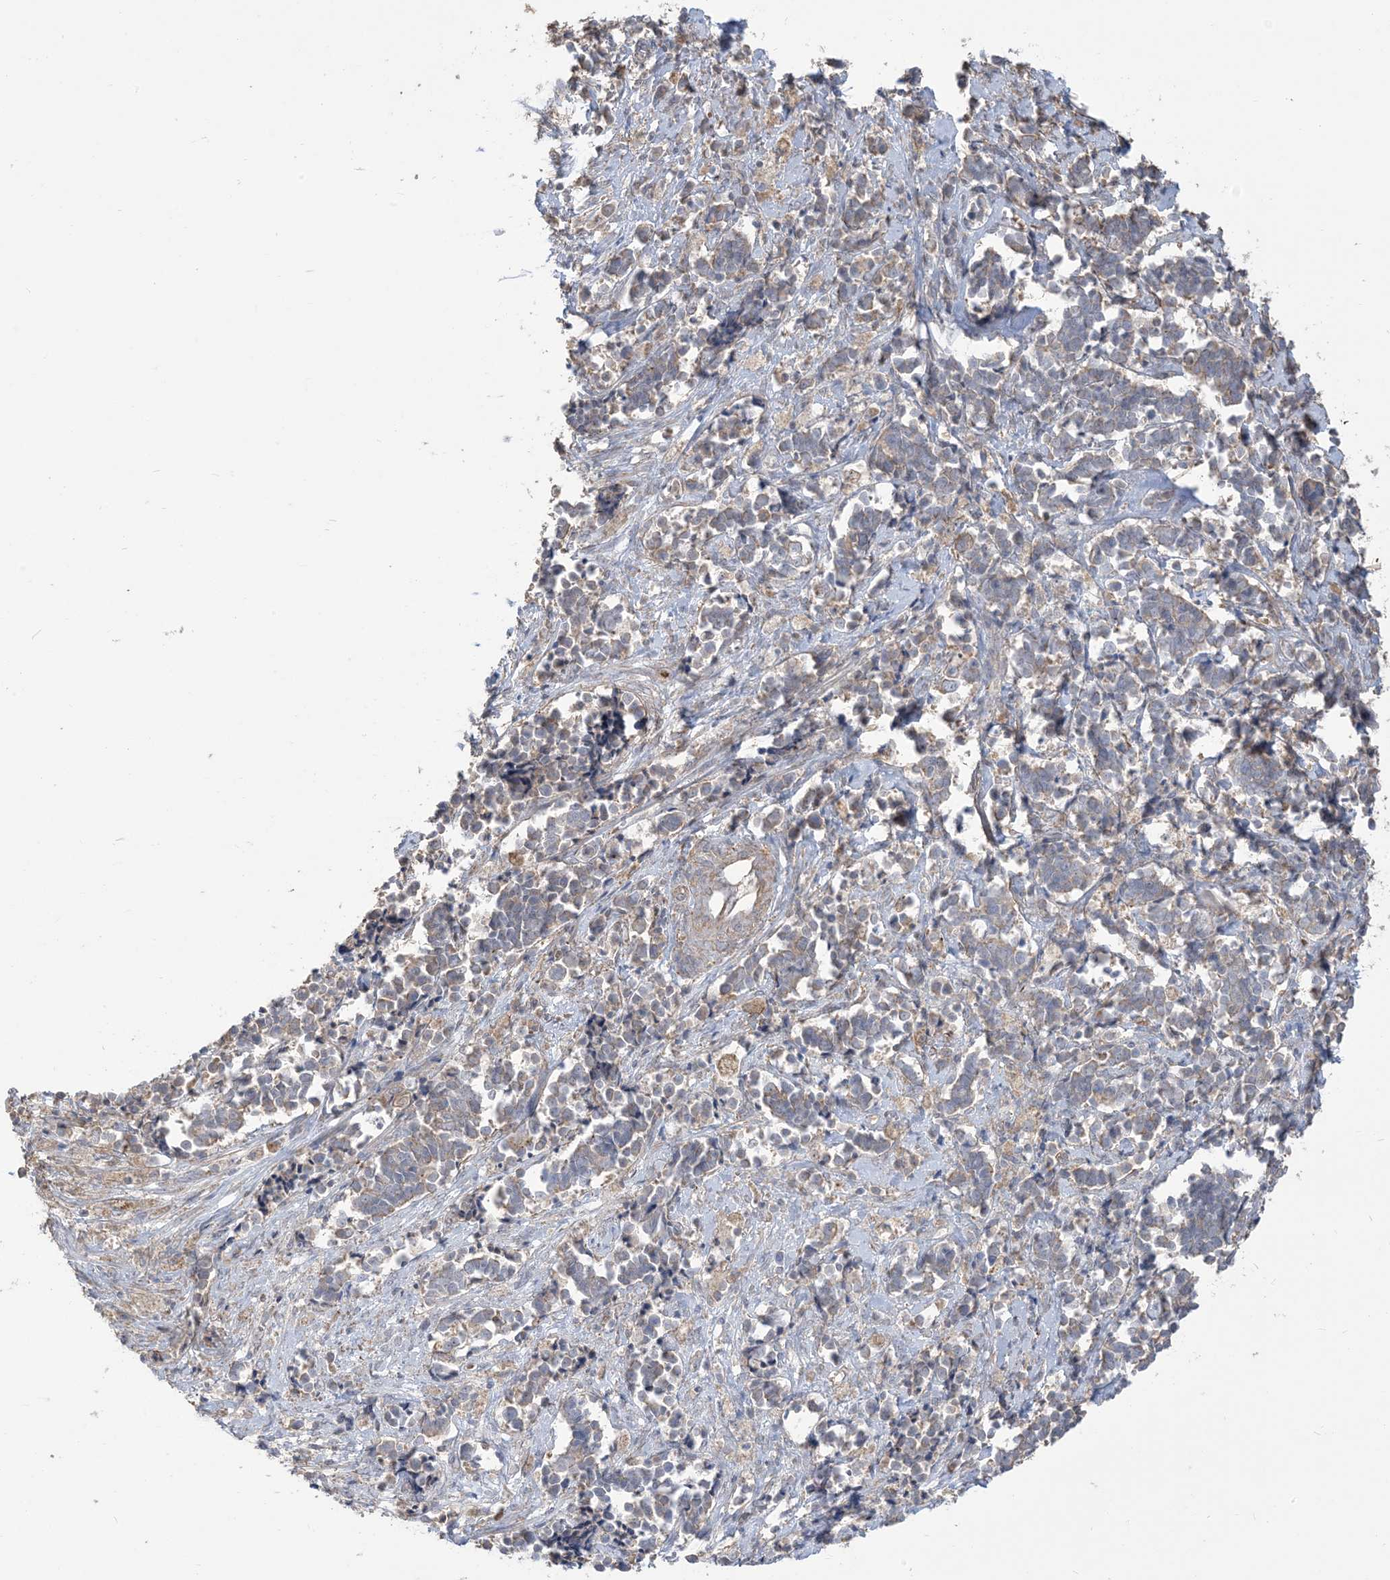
{"staining": {"intensity": "negative", "quantity": "none", "location": "none"}, "tissue": "cervical cancer", "cell_type": "Tumor cells", "image_type": "cancer", "snomed": [{"axis": "morphology", "description": "Normal tissue, NOS"}, {"axis": "morphology", "description": "Squamous cell carcinoma, NOS"}, {"axis": "topography", "description": "Cervix"}], "caption": "Micrograph shows no protein expression in tumor cells of squamous cell carcinoma (cervical) tissue. (DAB (3,3'-diaminobenzidine) IHC visualized using brightfield microscopy, high magnification).", "gene": "KLHL18", "patient": {"sex": "female", "age": 35}}